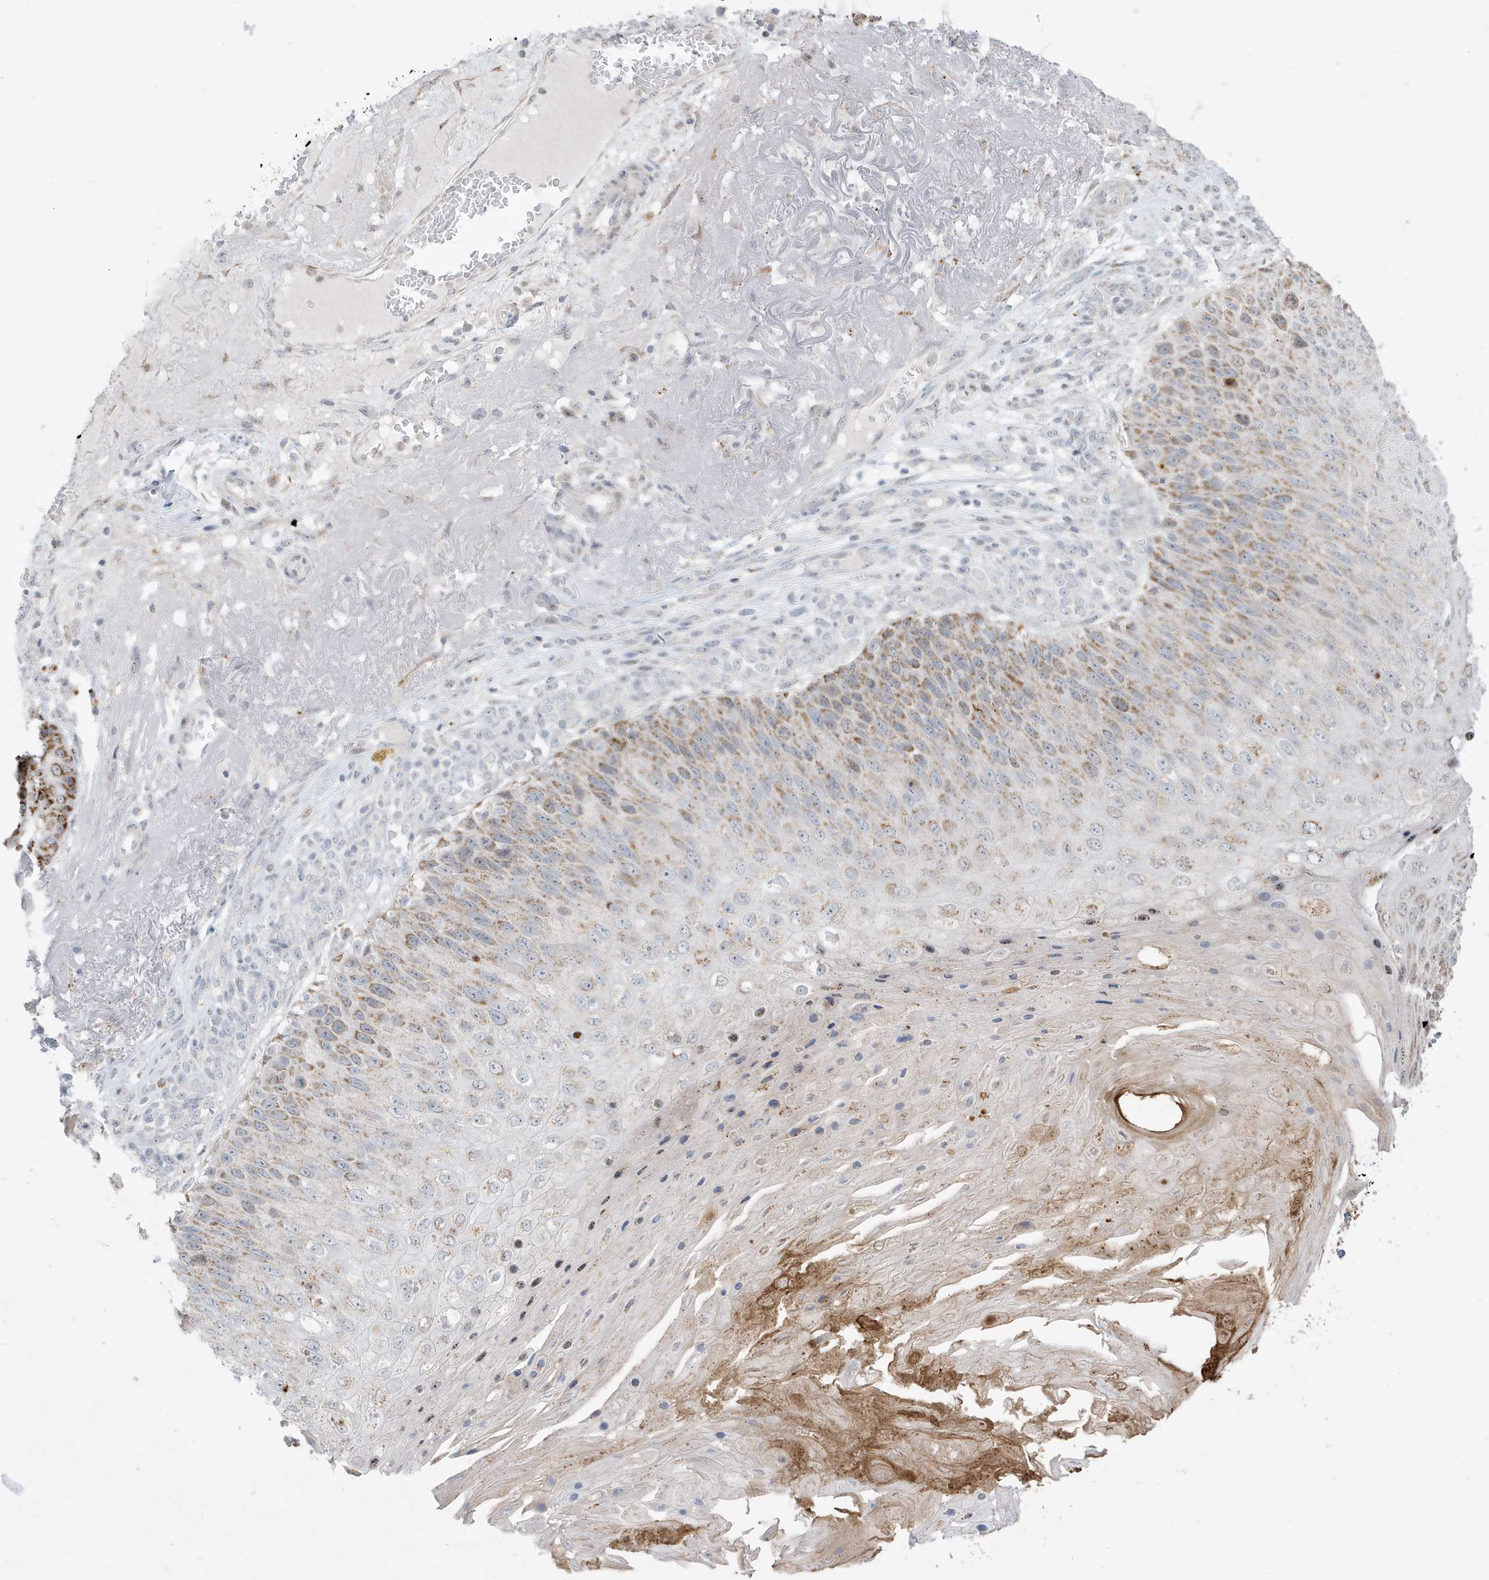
{"staining": {"intensity": "moderate", "quantity": ">75%", "location": "cytoplasmic/membranous"}, "tissue": "skin cancer", "cell_type": "Tumor cells", "image_type": "cancer", "snomed": [{"axis": "morphology", "description": "Squamous cell carcinoma, NOS"}, {"axis": "topography", "description": "Skin"}], "caption": "Protein analysis of skin cancer (squamous cell carcinoma) tissue demonstrates moderate cytoplasmic/membranous expression in about >75% of tumor cells.", "gene": "FNDC1", "patient": {"sex": "female", "age": 88}}